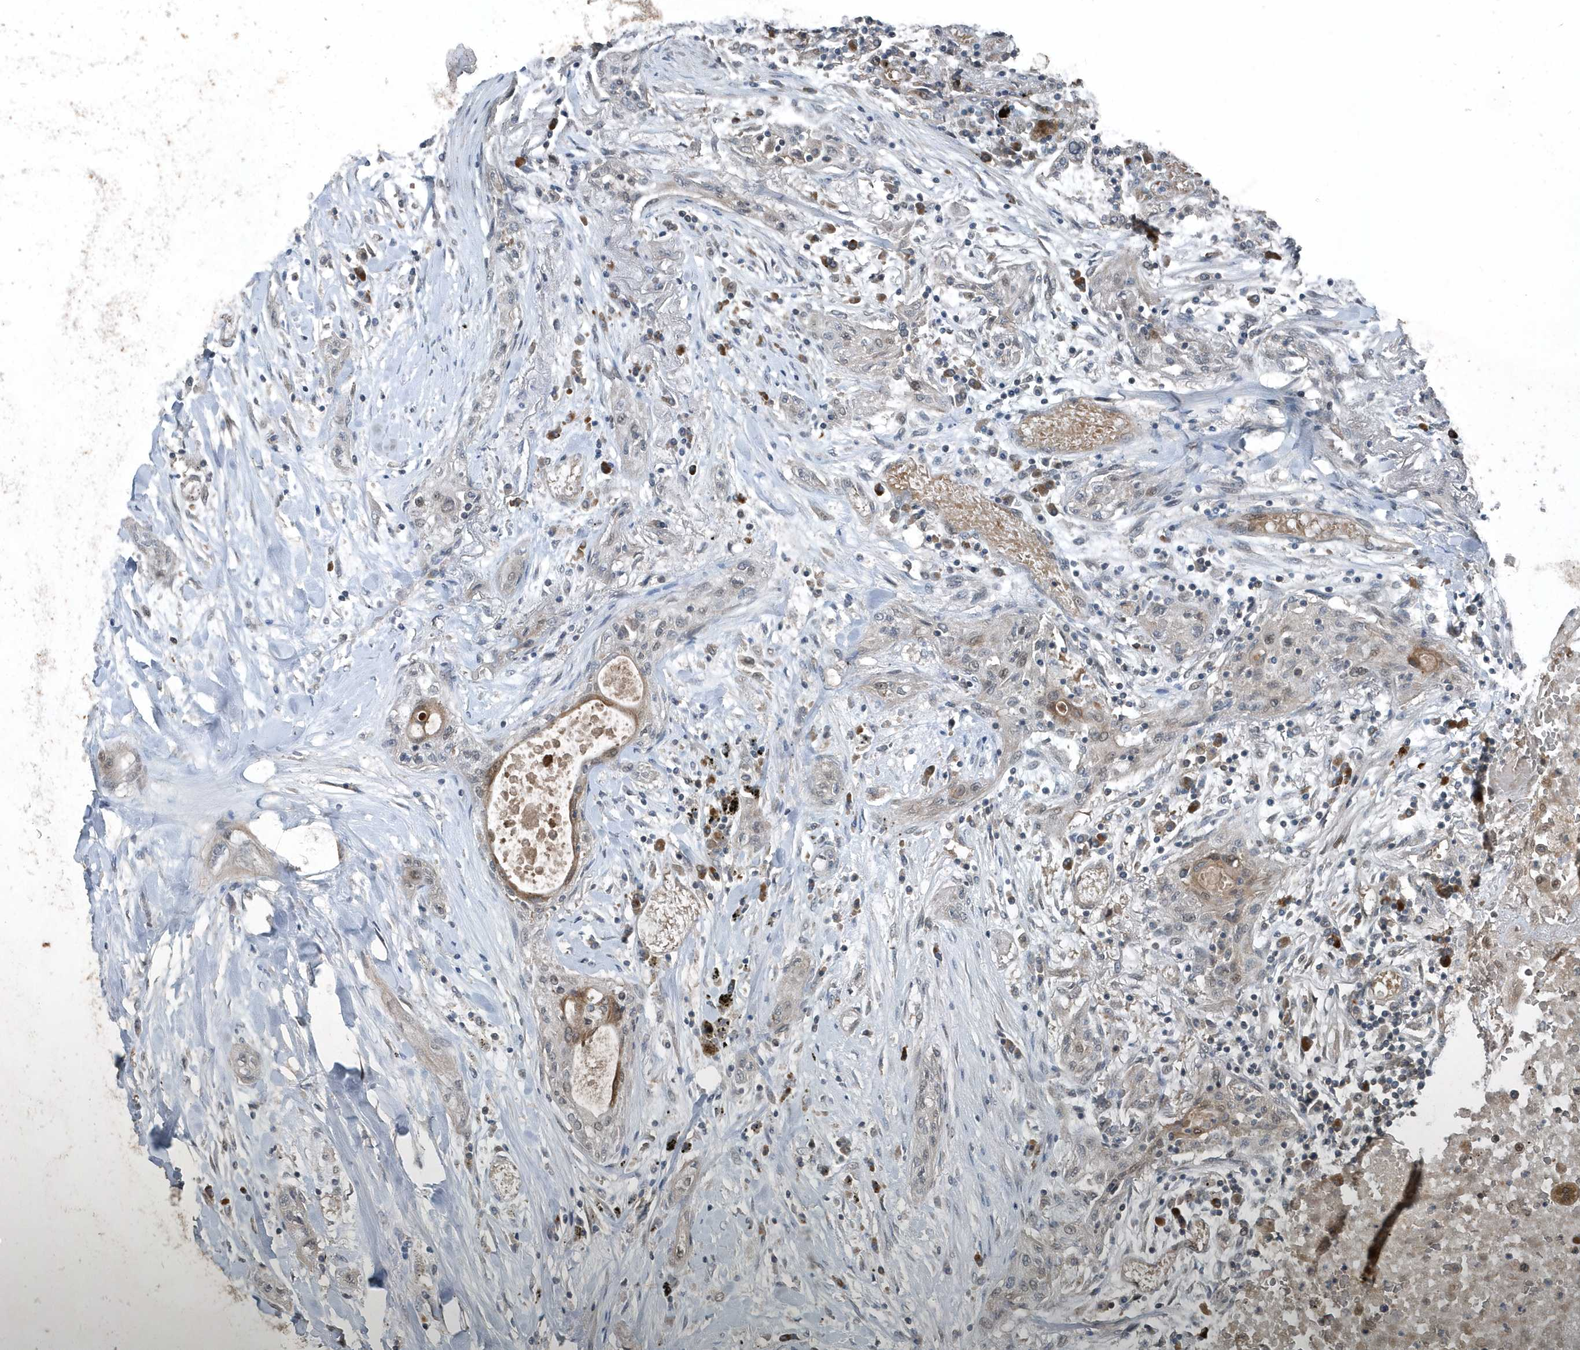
{"staining": {"intensity": "negative", "quantity": "none", "location": "none"}, "tissue": "lung cancer", "cell_type": "Tumor cells", "image_type": "cancer", "snomed": [{"axis": "morphology", "description": "Squamous cell carcinoma, NOS"}, {"axis": "topography", "description": "Lung"}], "caption": "This histopathology image is of lung squamous cell carcinoma stained with IHC to label a protein in brown with the nuclei are counter-stained blue. There is no staining in tumor cells.", "gene": "QTRT2", "patient": {"sex": "female", "age": 47}}